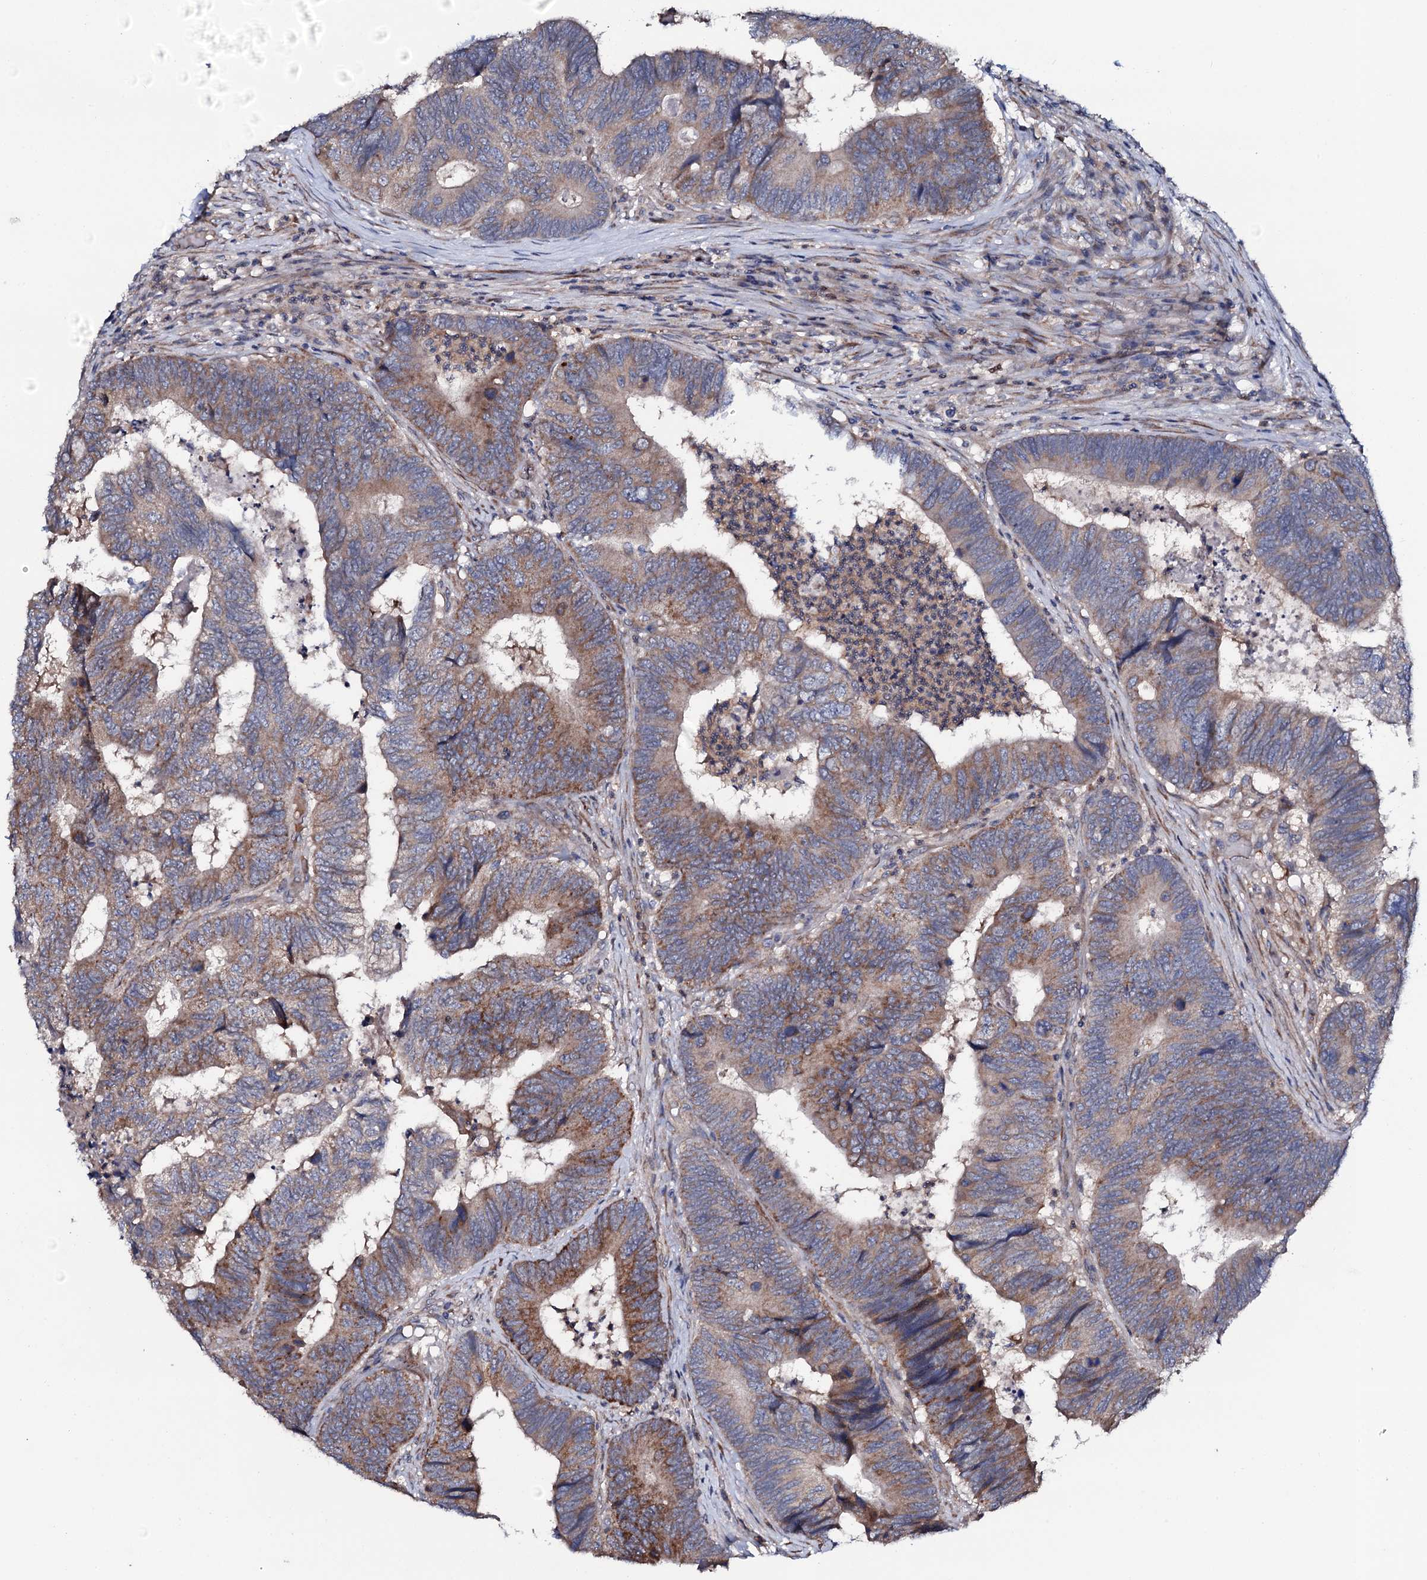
{"staining": {"intensity": "moderate", "quantity": ">75%", "location": "cytoplasmic/membranous"}, "tissue": "colorectal cancer", "cell_type": "Tumor cells", "image_type": "cancer", "snomed": [{"axis": "morphology", "description": "Adenocarcinoma, NOS"}, {"axis": "topography", "description": "Colon"}], "caption": "Immunohistochemistry (IHC) histopathology image of human adenocarcinoma (colorectal) stained for a protein (brown), which exhibits medium levels of moderate cytoplasmic/membranous staining in approximately >75% of tumor cells.", "gene": "PPP1R3D", "patient": {"sex": "female", "age": 67}}